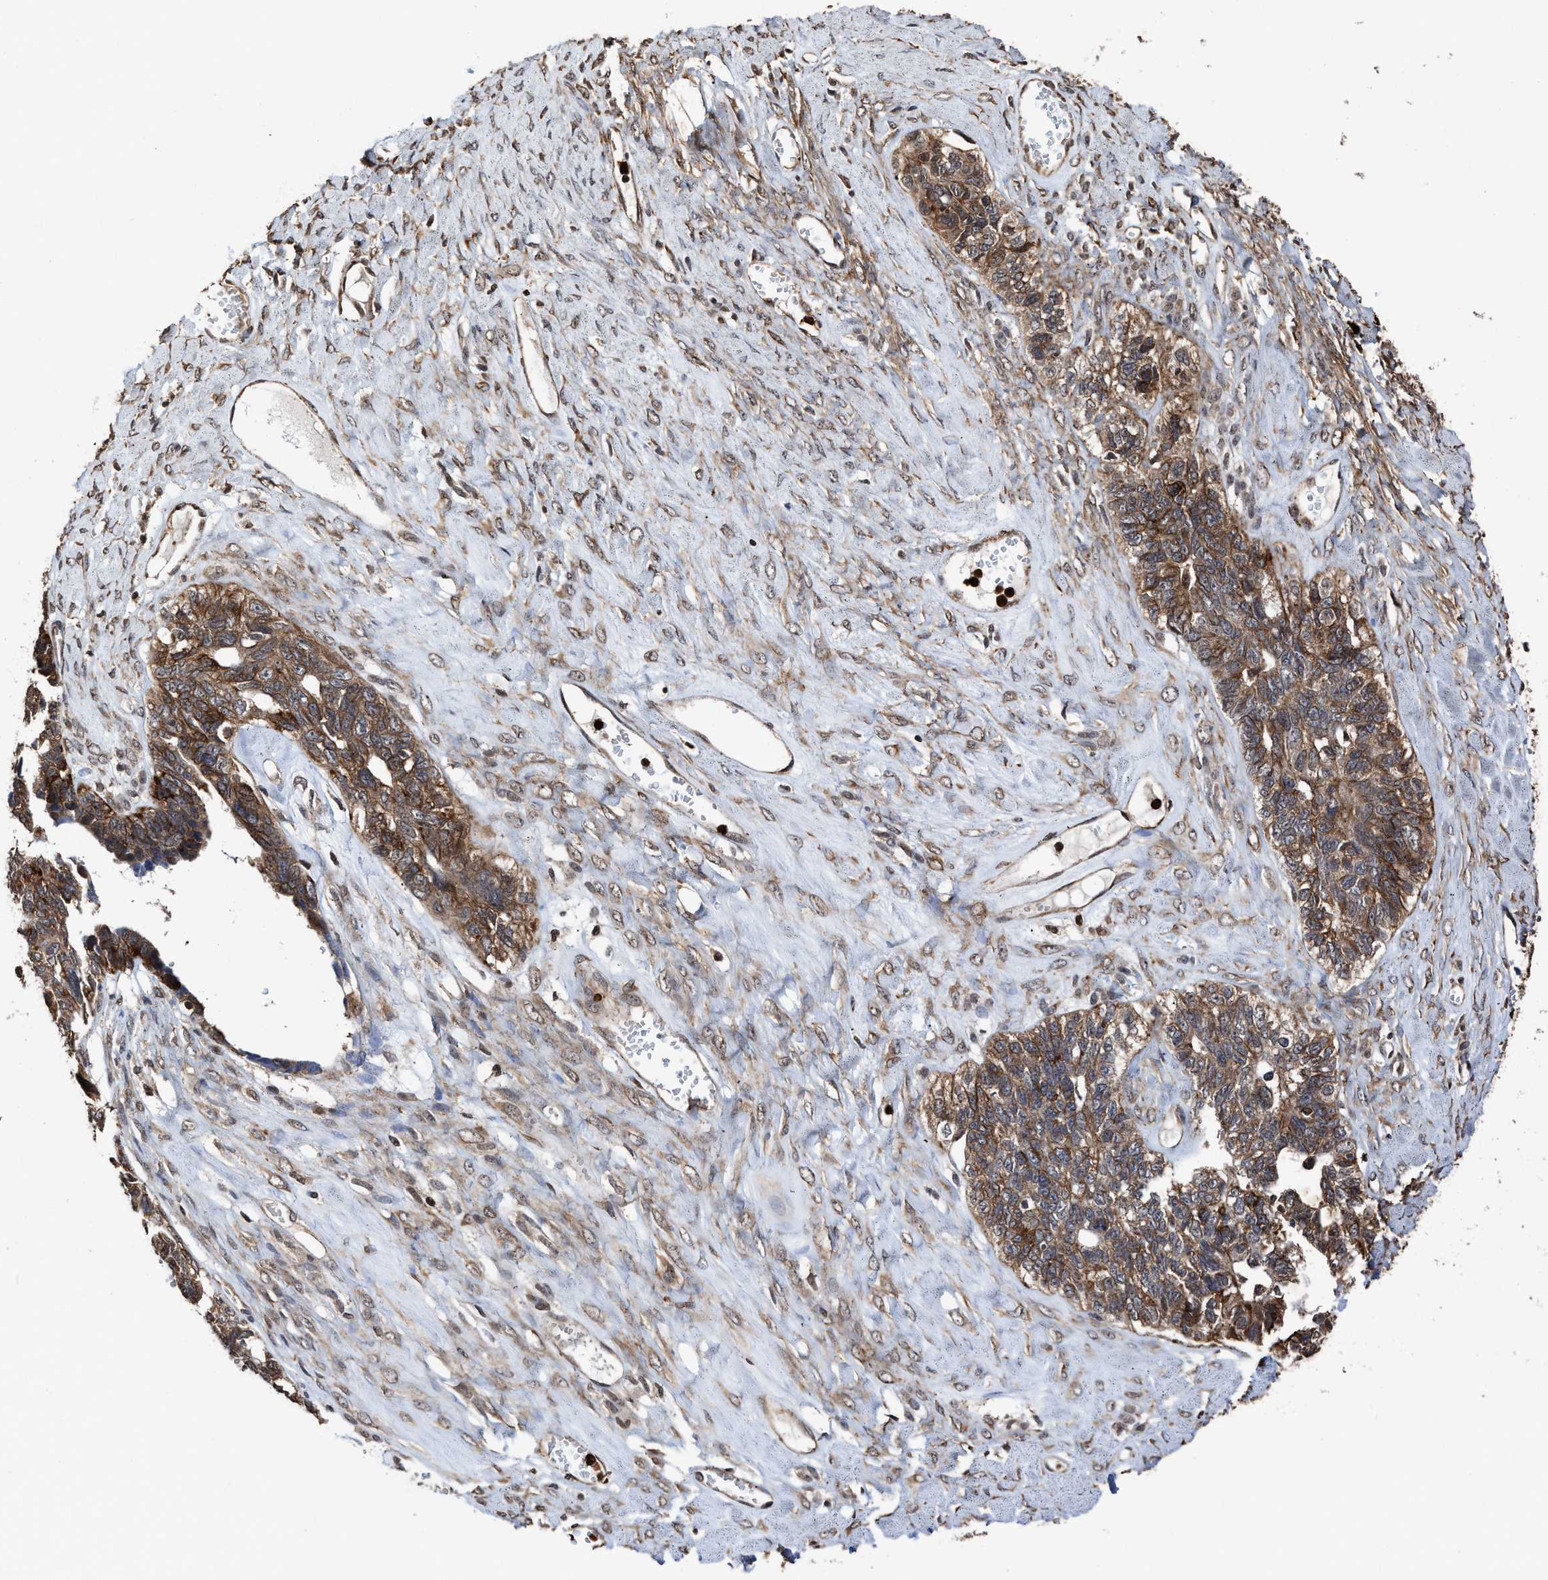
{"staining": {"intensity": "moderate", "quantity": ">75%", "location": "cytoplasmic/membranous"}, "tissue": "ovarian cancer", "cell_type": "Tumor cells", "image_type": "cancer", "snomed": [{"axis": "morphology", "description": "Cystadenocarcinoma, serous, NOS"}, {"axis": "topography", "description": "Ovary"}], "caption": "Tumor cells display medium levels of moderate cytoplasmic/membranous expression in approximately >75% of cells in human ovarian cancer.", "gene": "SEPTIN2", "patient": {"sex": "female", "age": 79}}